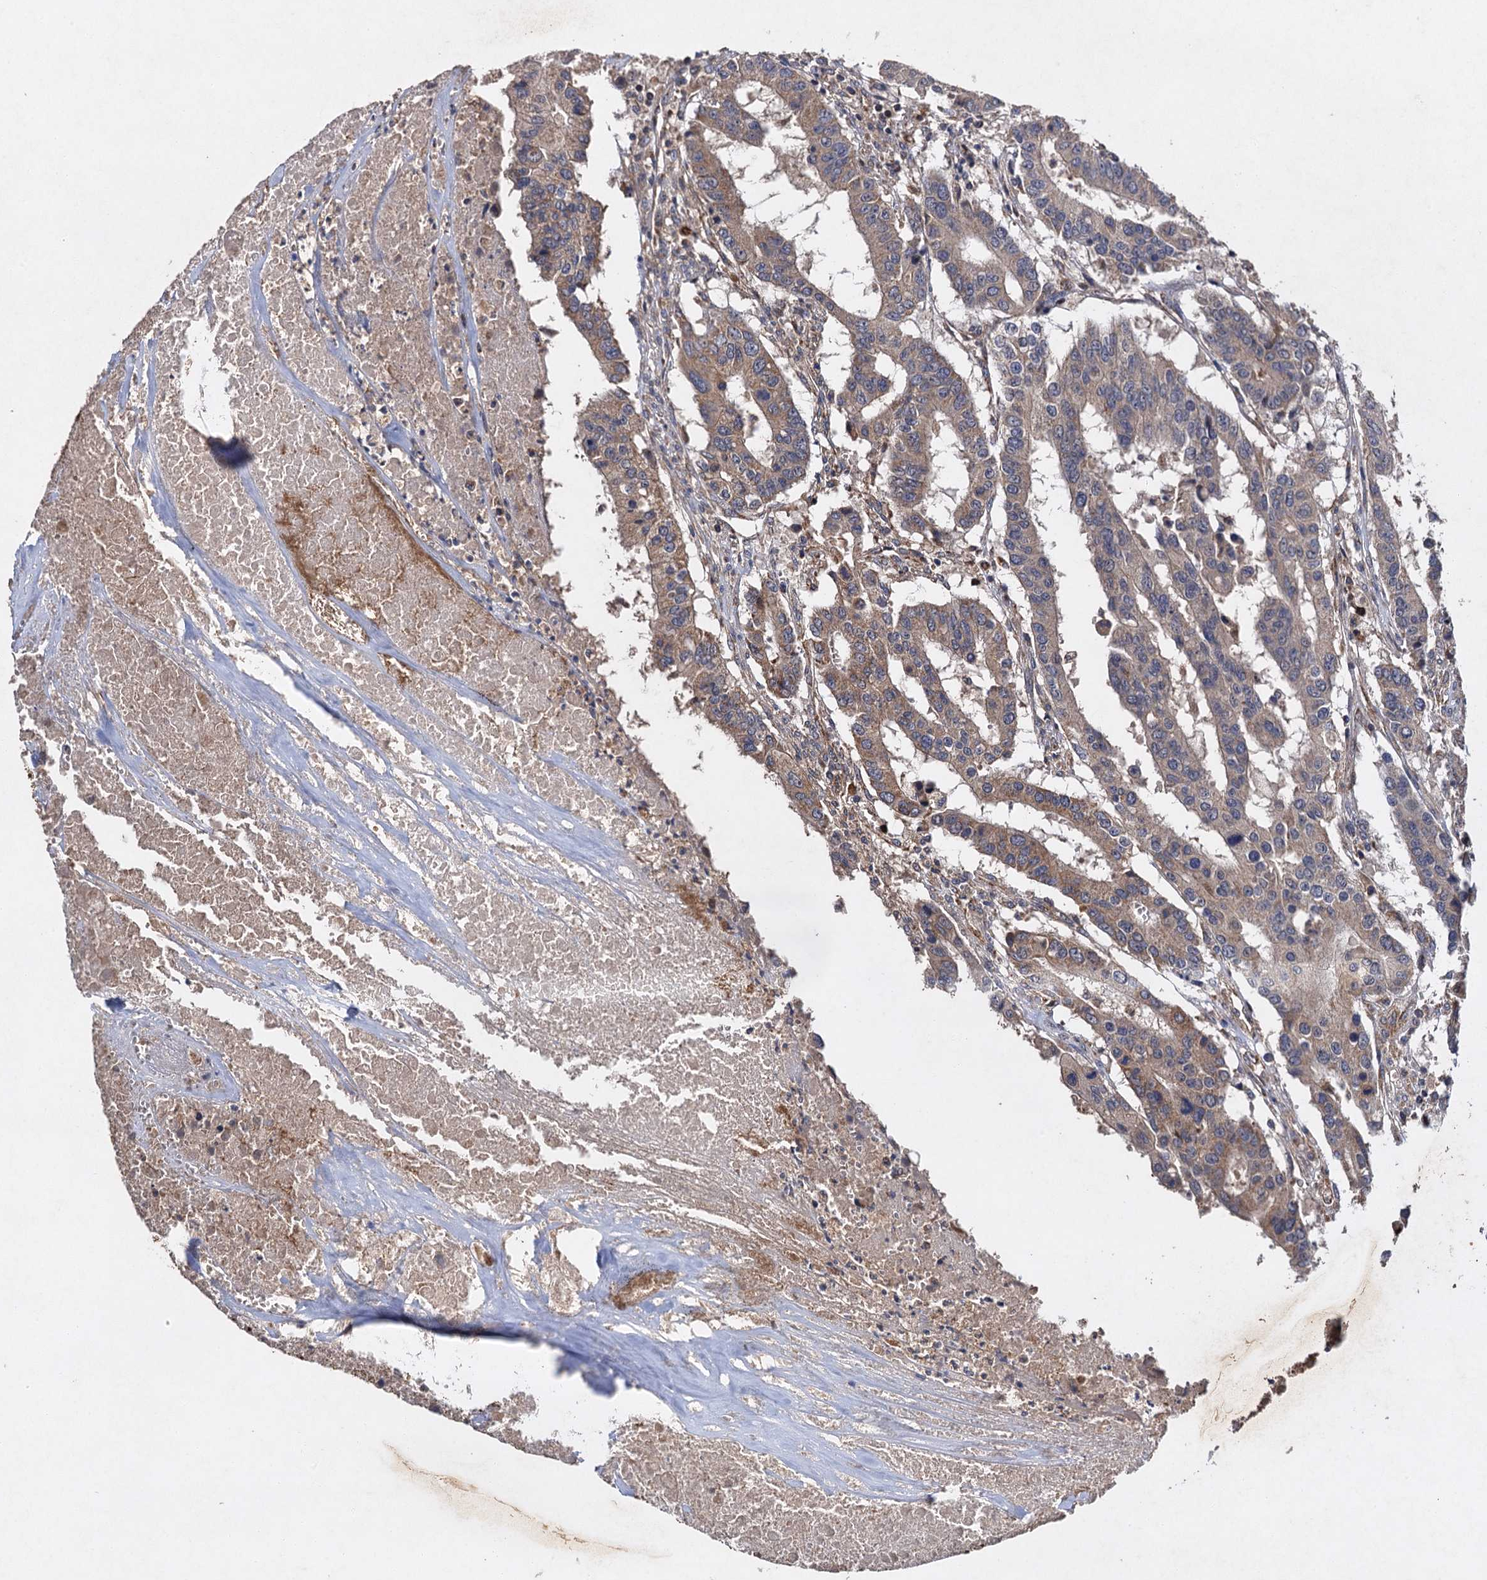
{"staining": {"intensity": "weak", "quantity": ">75%", "location": "cytoplasmic/membranous"}, "tissue": "colorectal cancer", "cell_type": "Tumor cells", "image_type": "cancer", "snomed": [{"axis": "morphology", "description": "Adenocarcinoma, NOS"}, {"axis": "topography", "description": "Colon"}], "caption": "The micrograph displays immunohistochemical staining of colorectal cancer (adenocarcinoma). There is weak cytoplasmic/membranous positivity is appreciated in approximately >75% of tumor cells.", "gene": "NDUFA13", "patient": {"sex": "male", "age": 77}}